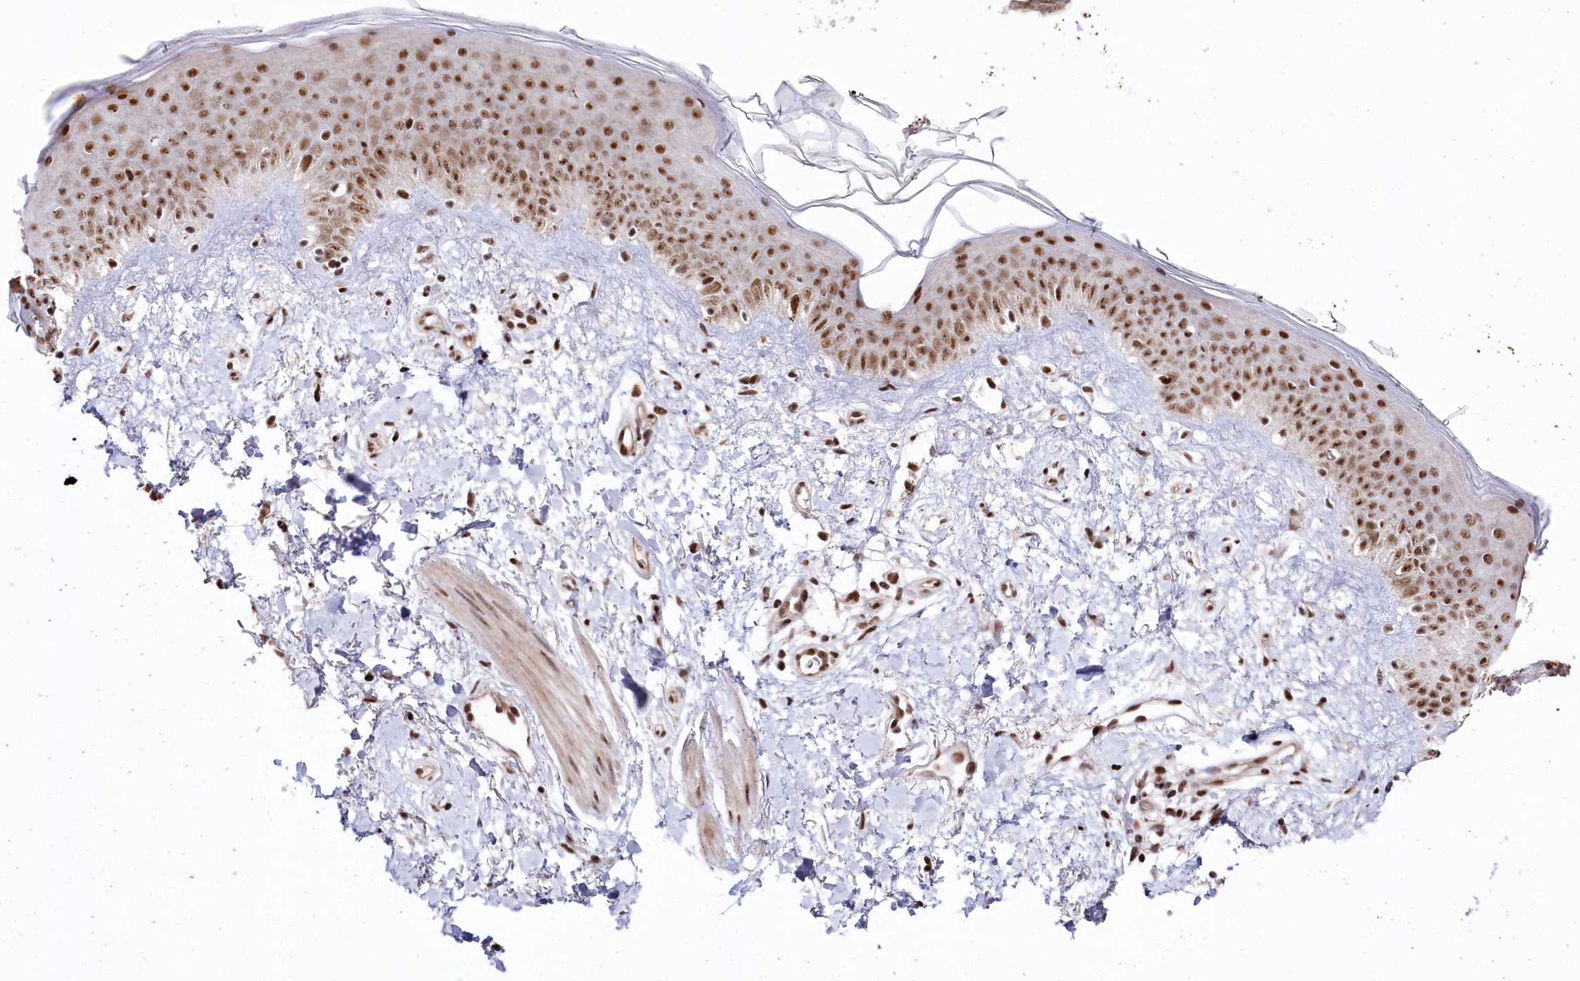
{"staining": {"intensity": "strong", "quantity": "25%-75%", "location": "nuclear"}, "tissue": "skin", "cell_type": "Fibroblasts", "image_type": "normal", "snomed": [{"axis": "morphology", "description": "Normal tissue, NOS"}, {"axis": "topography", "description": "Skin"}], "caption": "Immunohistochemistry (IHC) (DAB) staining of normal human skin displays strong nuclear protein staining in about 25%-75% of fibroblasts. The protein of interest is shown in brown color, while the nuclei are stained blue.", "gene": "POLR2H", "patient": {"sex": "female", "age": 58}}